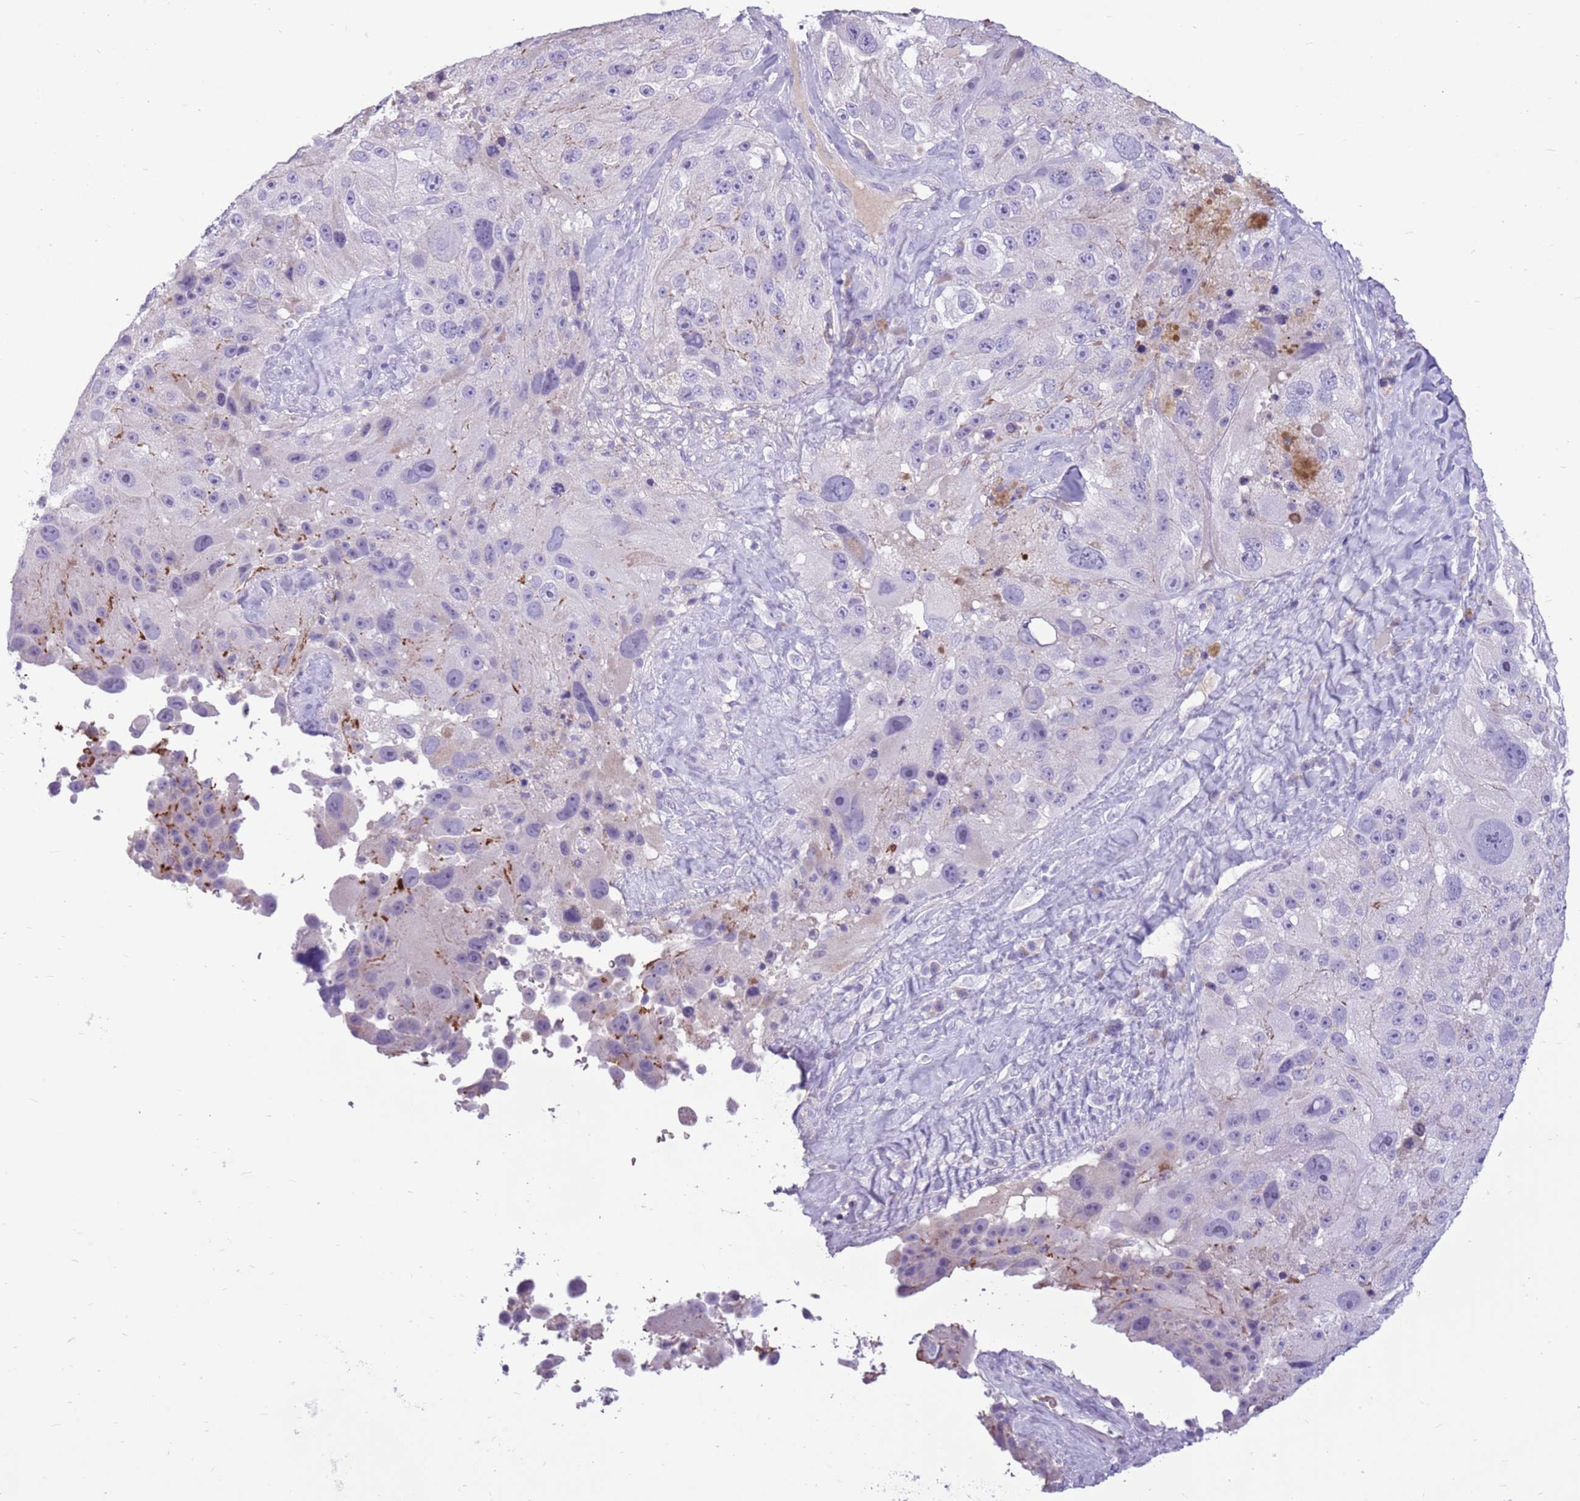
{"staining": {"intensity": "negative", "quantity": "none", "location": "none"}, "tissue": "melanoma", "cell_type": "Tumor cells", "image_type": "cancer", "snomed": [{"axis": "morphology", "description": "Malignant melanoma, Metastatic site"}, {"axis": "topography", "description": "Lymph node"}], "caption": "Malignant melanoma (metastatic site) stained for a protein using IHC exhibits no positivity tumor cells.", "gene": "ZNF425", "patient": {"sex": "male", "age": 62}}